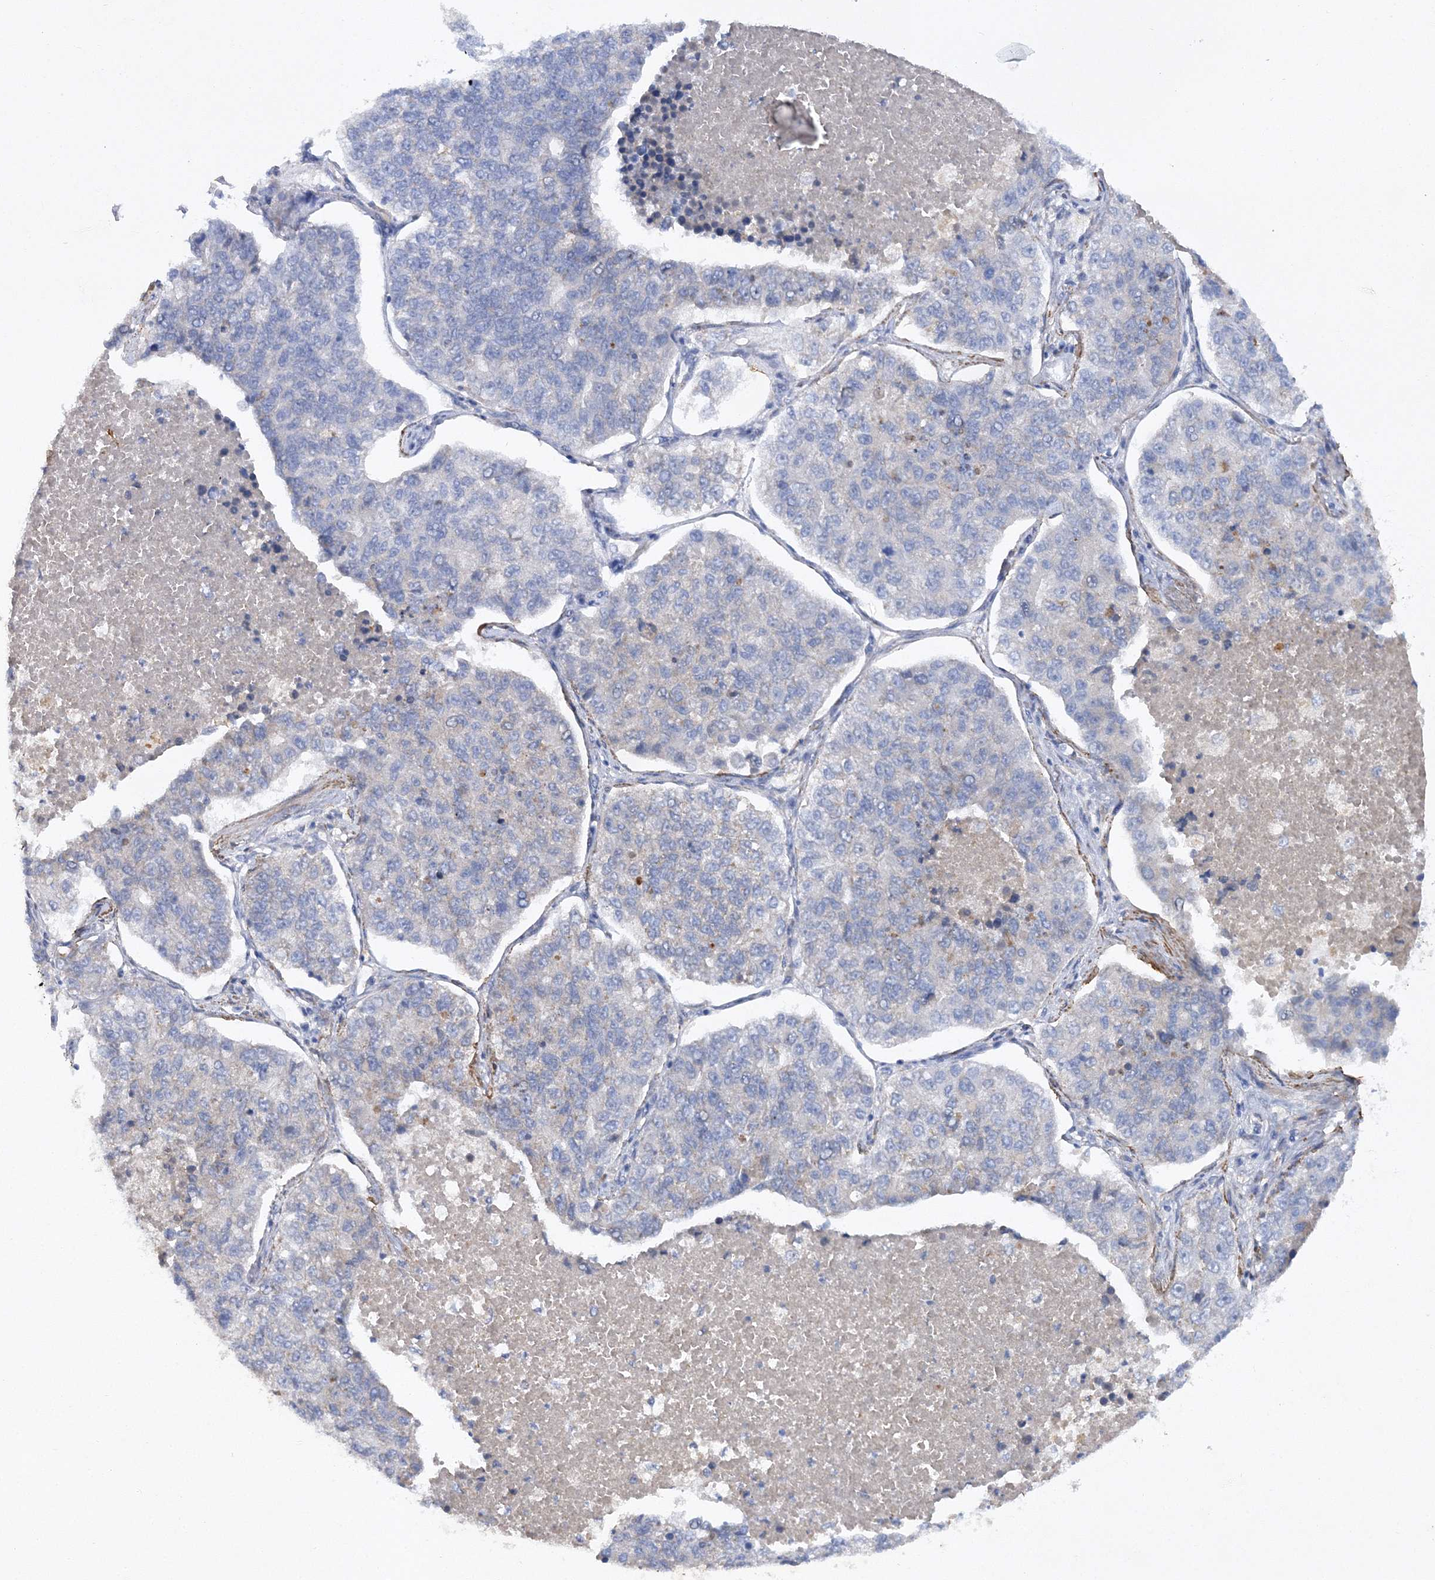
{"staining": {"intensity": "negative", "quantity": "none", "location": "none"}, "tissue": "lung cancer", "cell_type": "Tumor cells", "image_type": "cancer", "snomed": [{"axis": "morphology", "description": "Adenocarcinoma, NOS"}, {"axis": "topography", "description": "Lung"}], "caption": "A high-resolution photomicrograph shows immunohistochemistry staining of lung adenocarcinoma, which demonstrates no significant positivity in tumor cells. The staining is performed using DAB (3,3'-diaminobenzidine) brown chromogen with nuclei counter-stained in using hematoxylin.", "gene": "RTN2", "patient": {"sex": "male", "age": 49}}